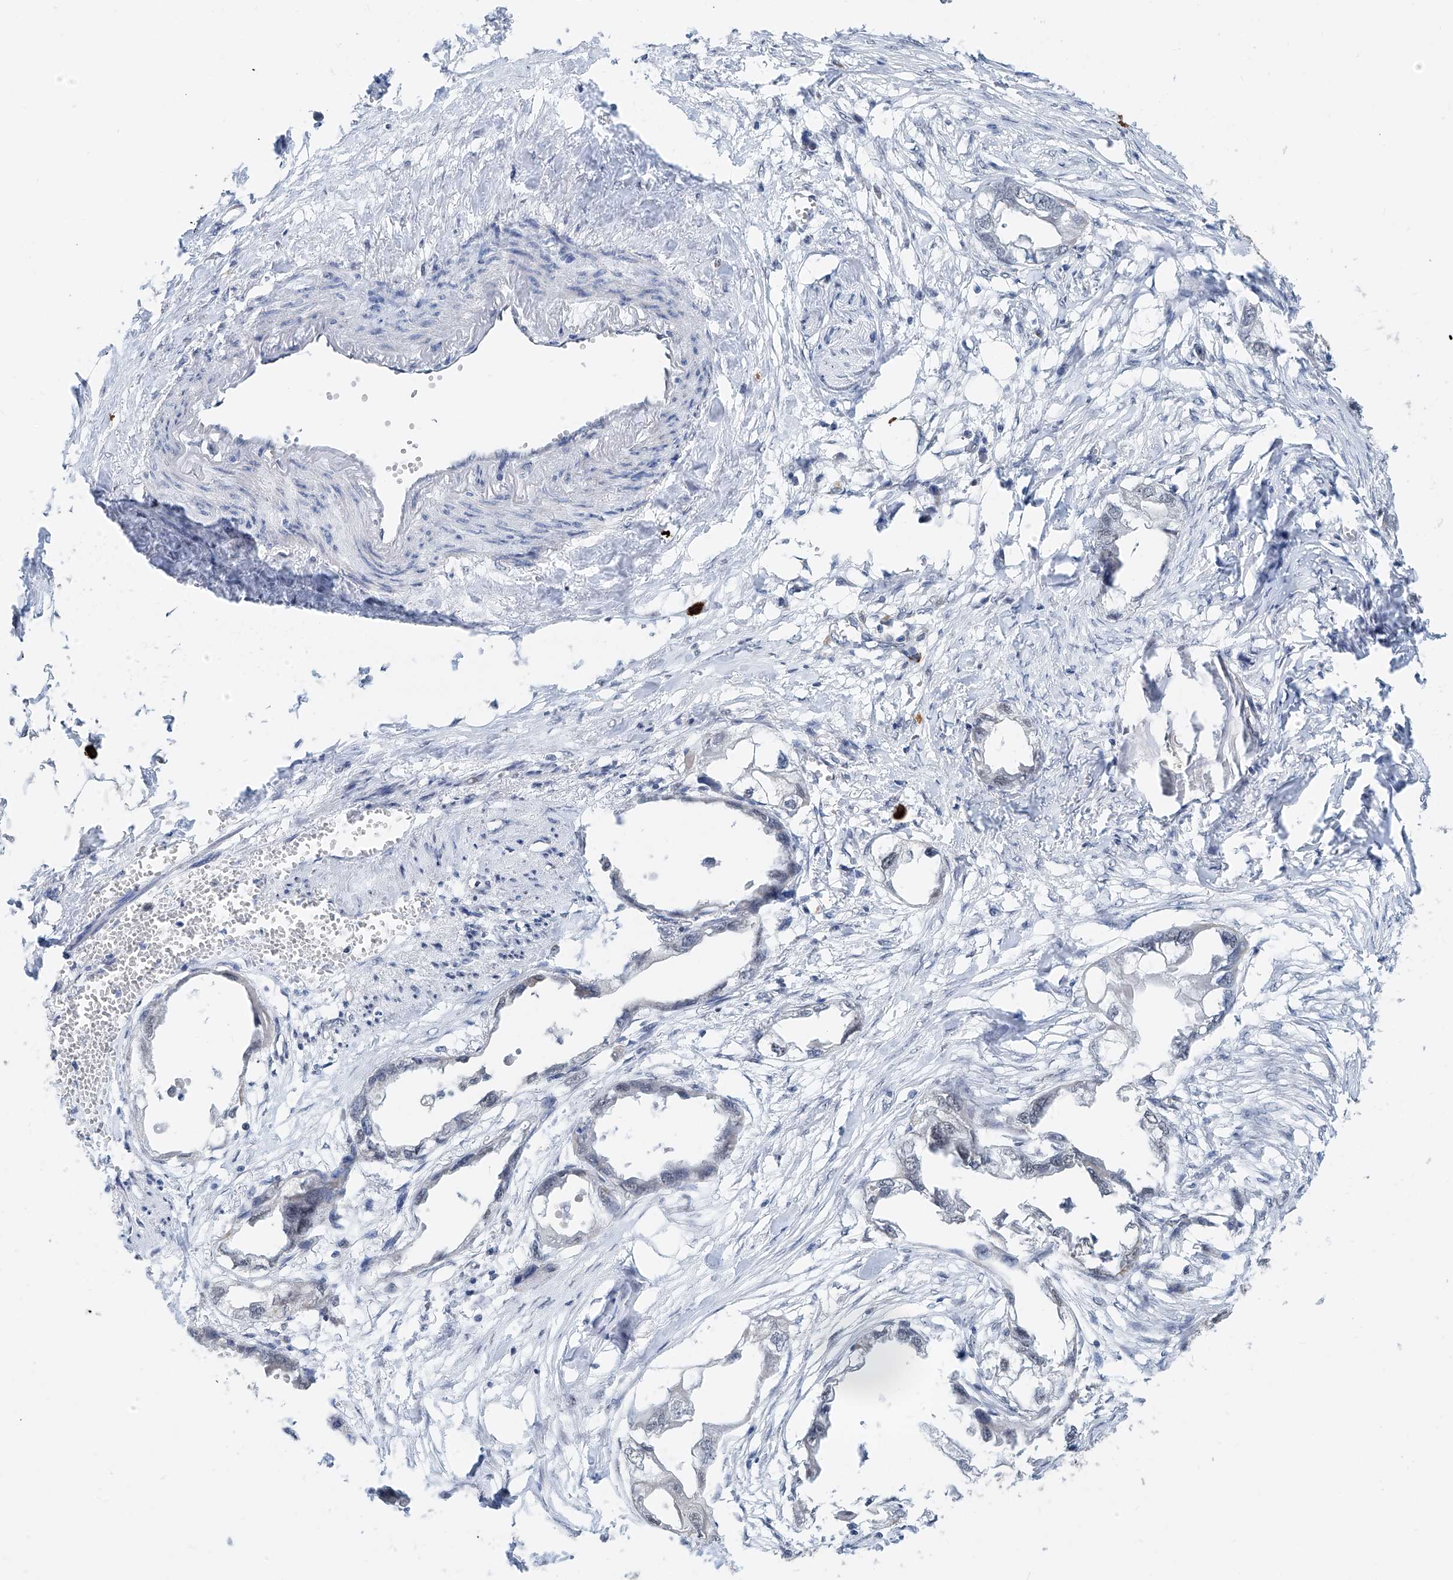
{"staining": {"intensity": "negative", "quantity": "none", "location": "none"}, "tissue": "endometrial cancer", "cell_type": "Tumor cells", "image_type": "cancer", "snomed": [{"axis": "morphology", "description": "Adenocarcinoma, NOS"}, {"axis": "morphology", "description": "Adenocarcinoma, metastatic, NOS"}, {"axis": "topography", "description": "Adipose tissue"}, {"axis": "topography", "description": "Endometrium"}], "caption": "This histopathology image is of endometrial cancer stained with immunohistochemistry (IHC) to label a protein in brown with the nuclei are counter-stained blue. There is no positivity in tumor cells.", "gene": "SDE2", "patient": {"sex": "female", "age": 67}}